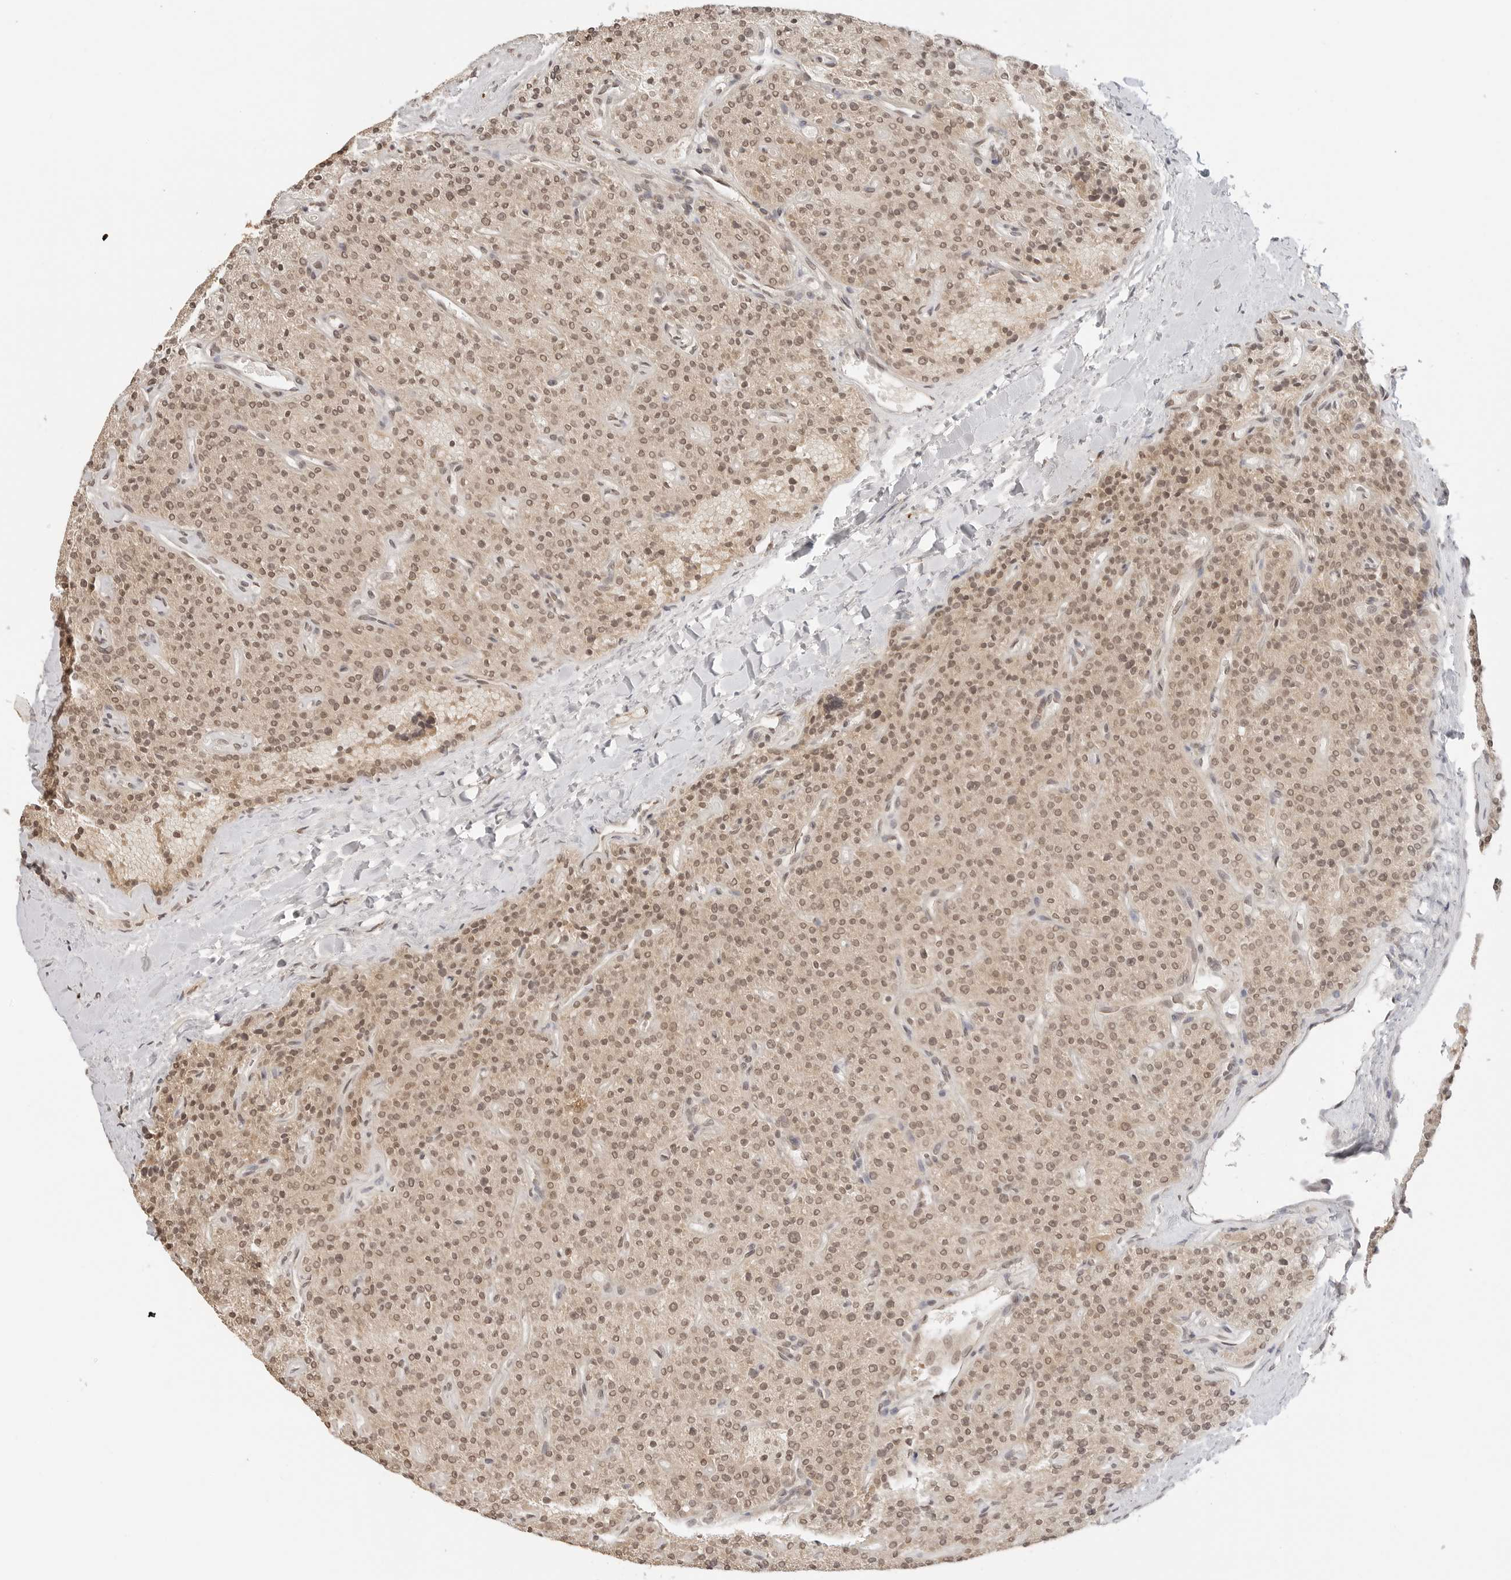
{"staining": {"intensity": "moderate", "quantity": ">75%", "location": "cytoplasmic/membranous,nuclear"}, "tissue": "parathyroid gland", "cell_type": "Glandular cells", "image_type": "normal", "snomed": [{"axis": "morphology", "description": "Normal tissue, NOS"}, {"axis": "topography", "description": "Parathyroid gland"}], "caption": "This photomicrograph shows IHC staining of unremarkable human parathyroid gland, with medium moderate cytoplasmic/membranous,nuclear positivity in approximately >75% of glandular cells.", "gene": "GPR34", "patient": {"sex": "male", "age": 46}}